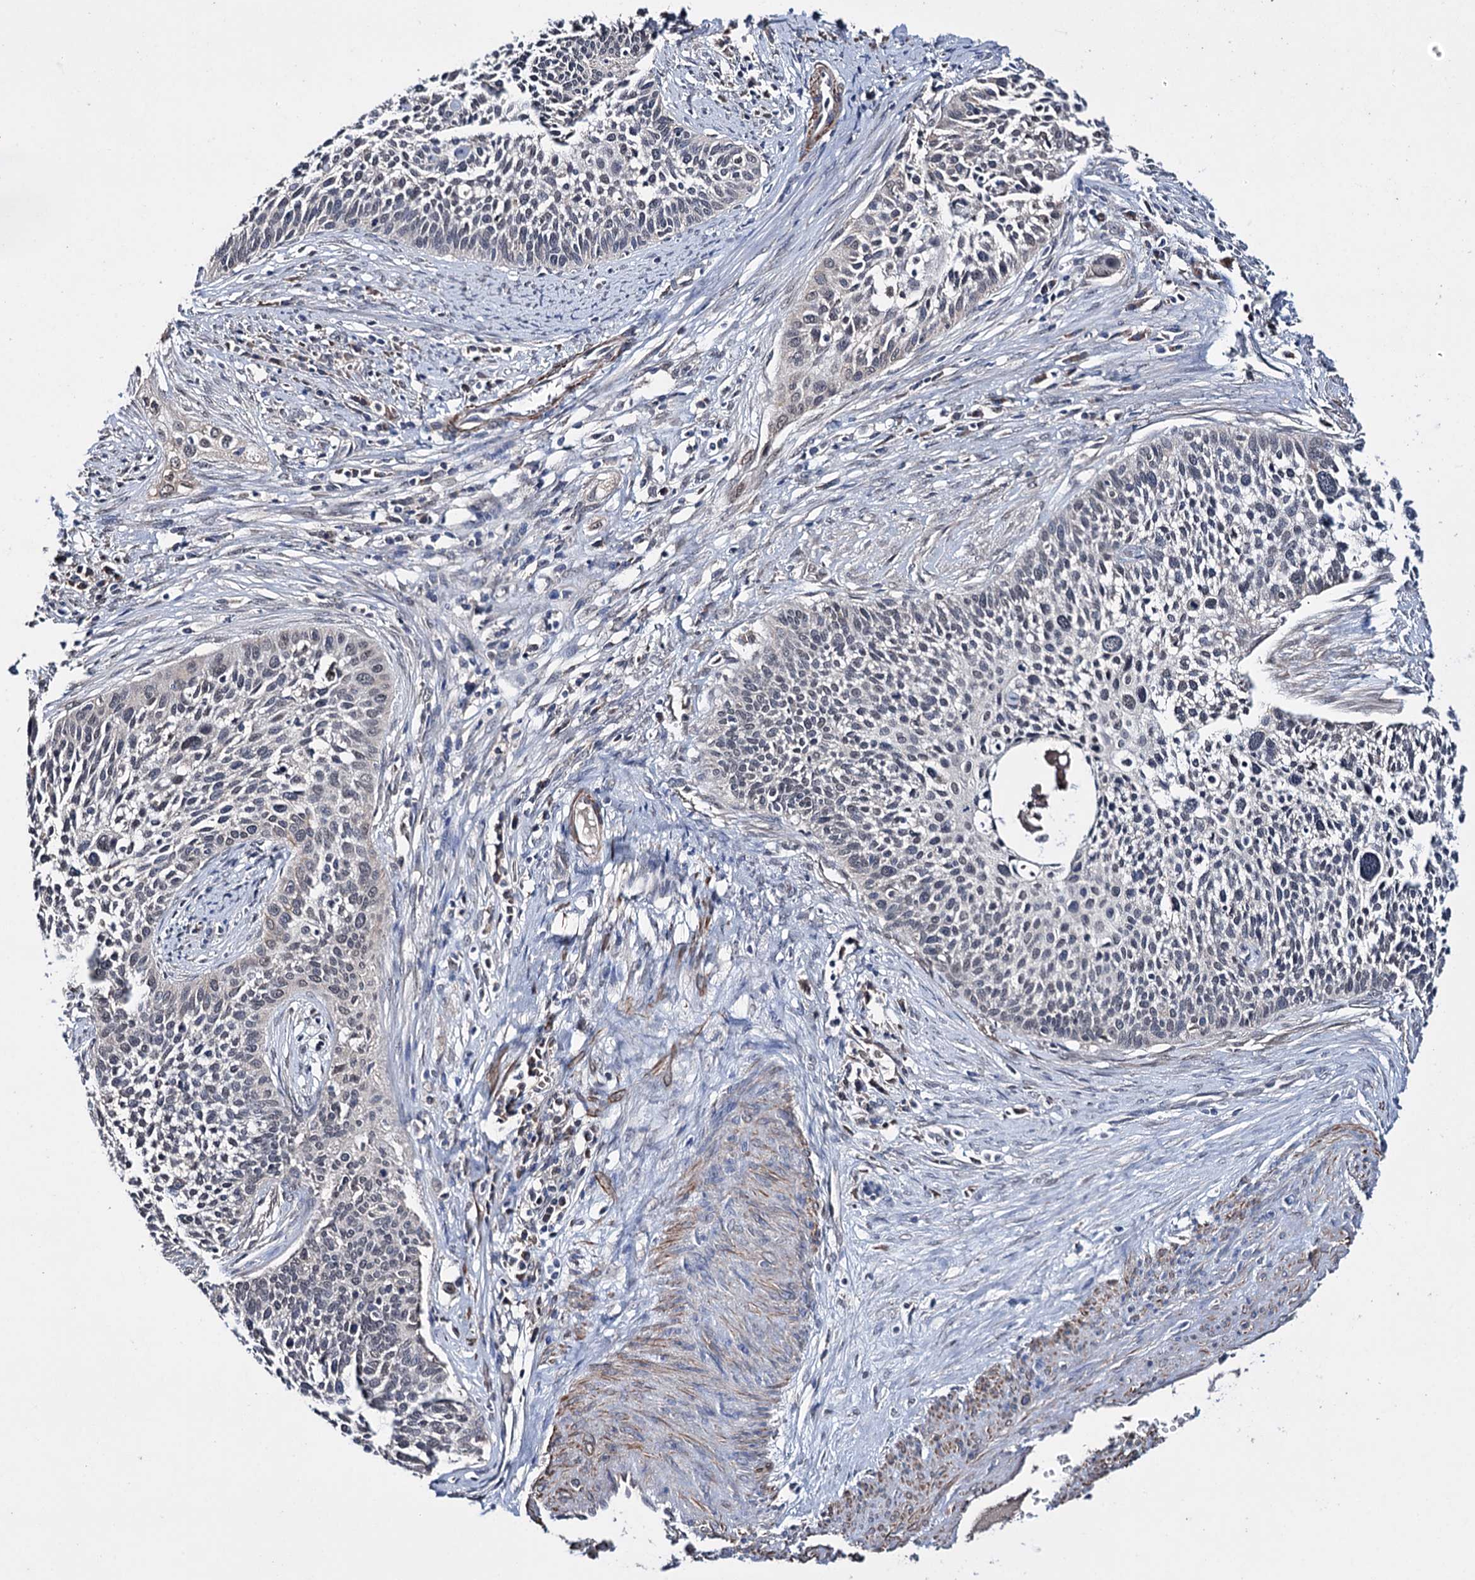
{"staining": {"intensity": "negative", "quantity": "none", "location": "none"}, "tissue": "cervical cancer", "cell_type": "Tumor cells", "image_type": "cancer", "snomed": [{"axis": "morphology", "description": "Squamous cell carcinoma, NOS"}, {"axis": "topography", "description": "Cervix"}], "caption": "This is an immunohistochemistry photomicrograph of squamous cell carcinoma (cervical). There is no expression in tumor cells.", "gene": "CLPB", "patient": {"sex": "female", "age": 34}}